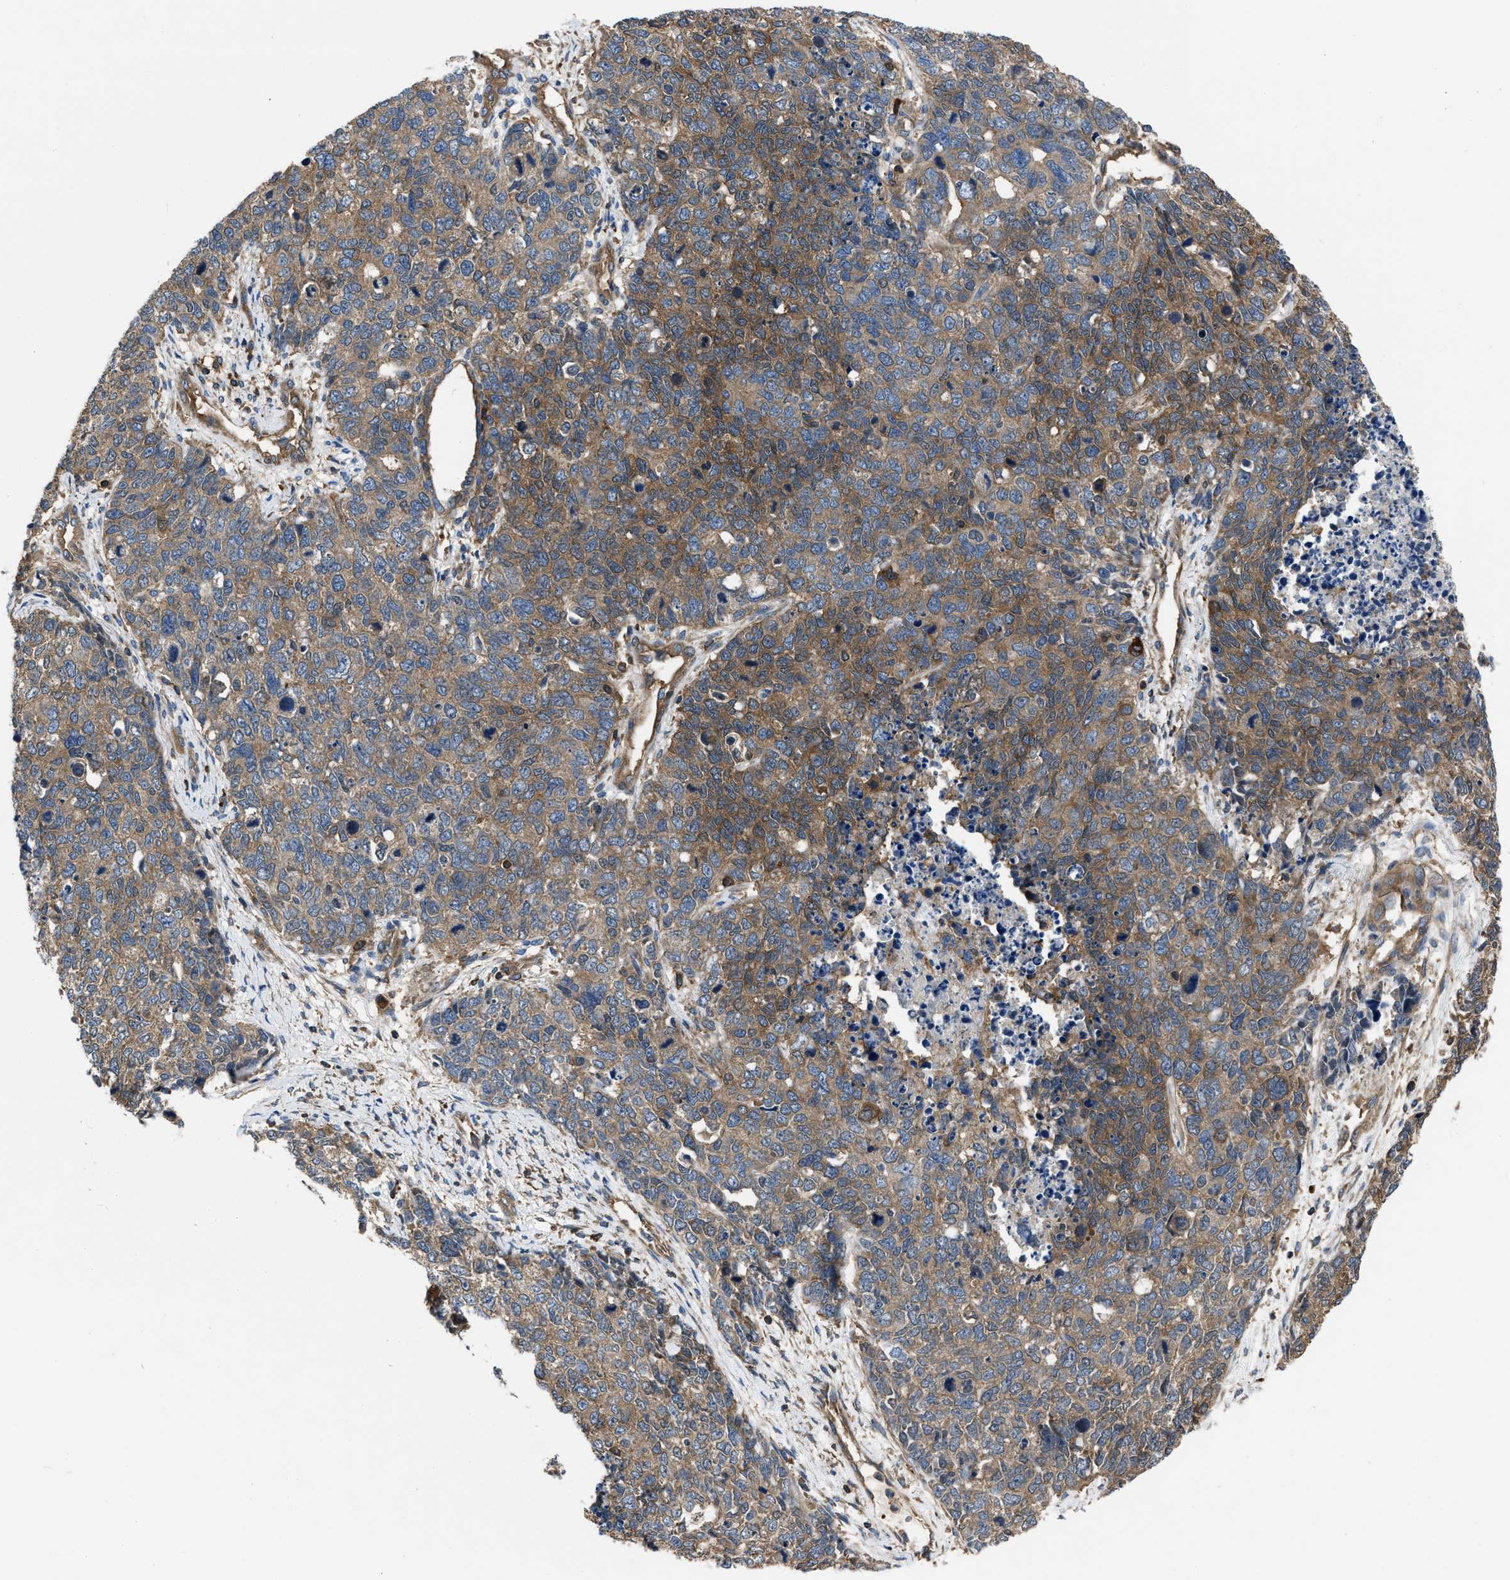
{"staining": {"intensity": "moderate", "quantity": ">75%", "location": "cytoplasmic/membranous"}, "tissue": "cervical cancer", "cell_type": "Tumor cells", "image_type": "cancer", "snomed": [{"axis": "morphology", "description": "Squamous cell carcinoma, NOS"}, {"axis": "topography", "description": "Cervix"}], "caption": "Immunohistochemical staining of squamous cell carcinoma (cervical) shows medium levels of moderate cytoplasmic/membranous protein positivity in about >75% of tumor cells.", "gene": "YARS1", "patient": {"sex": "female", "age": 63}}